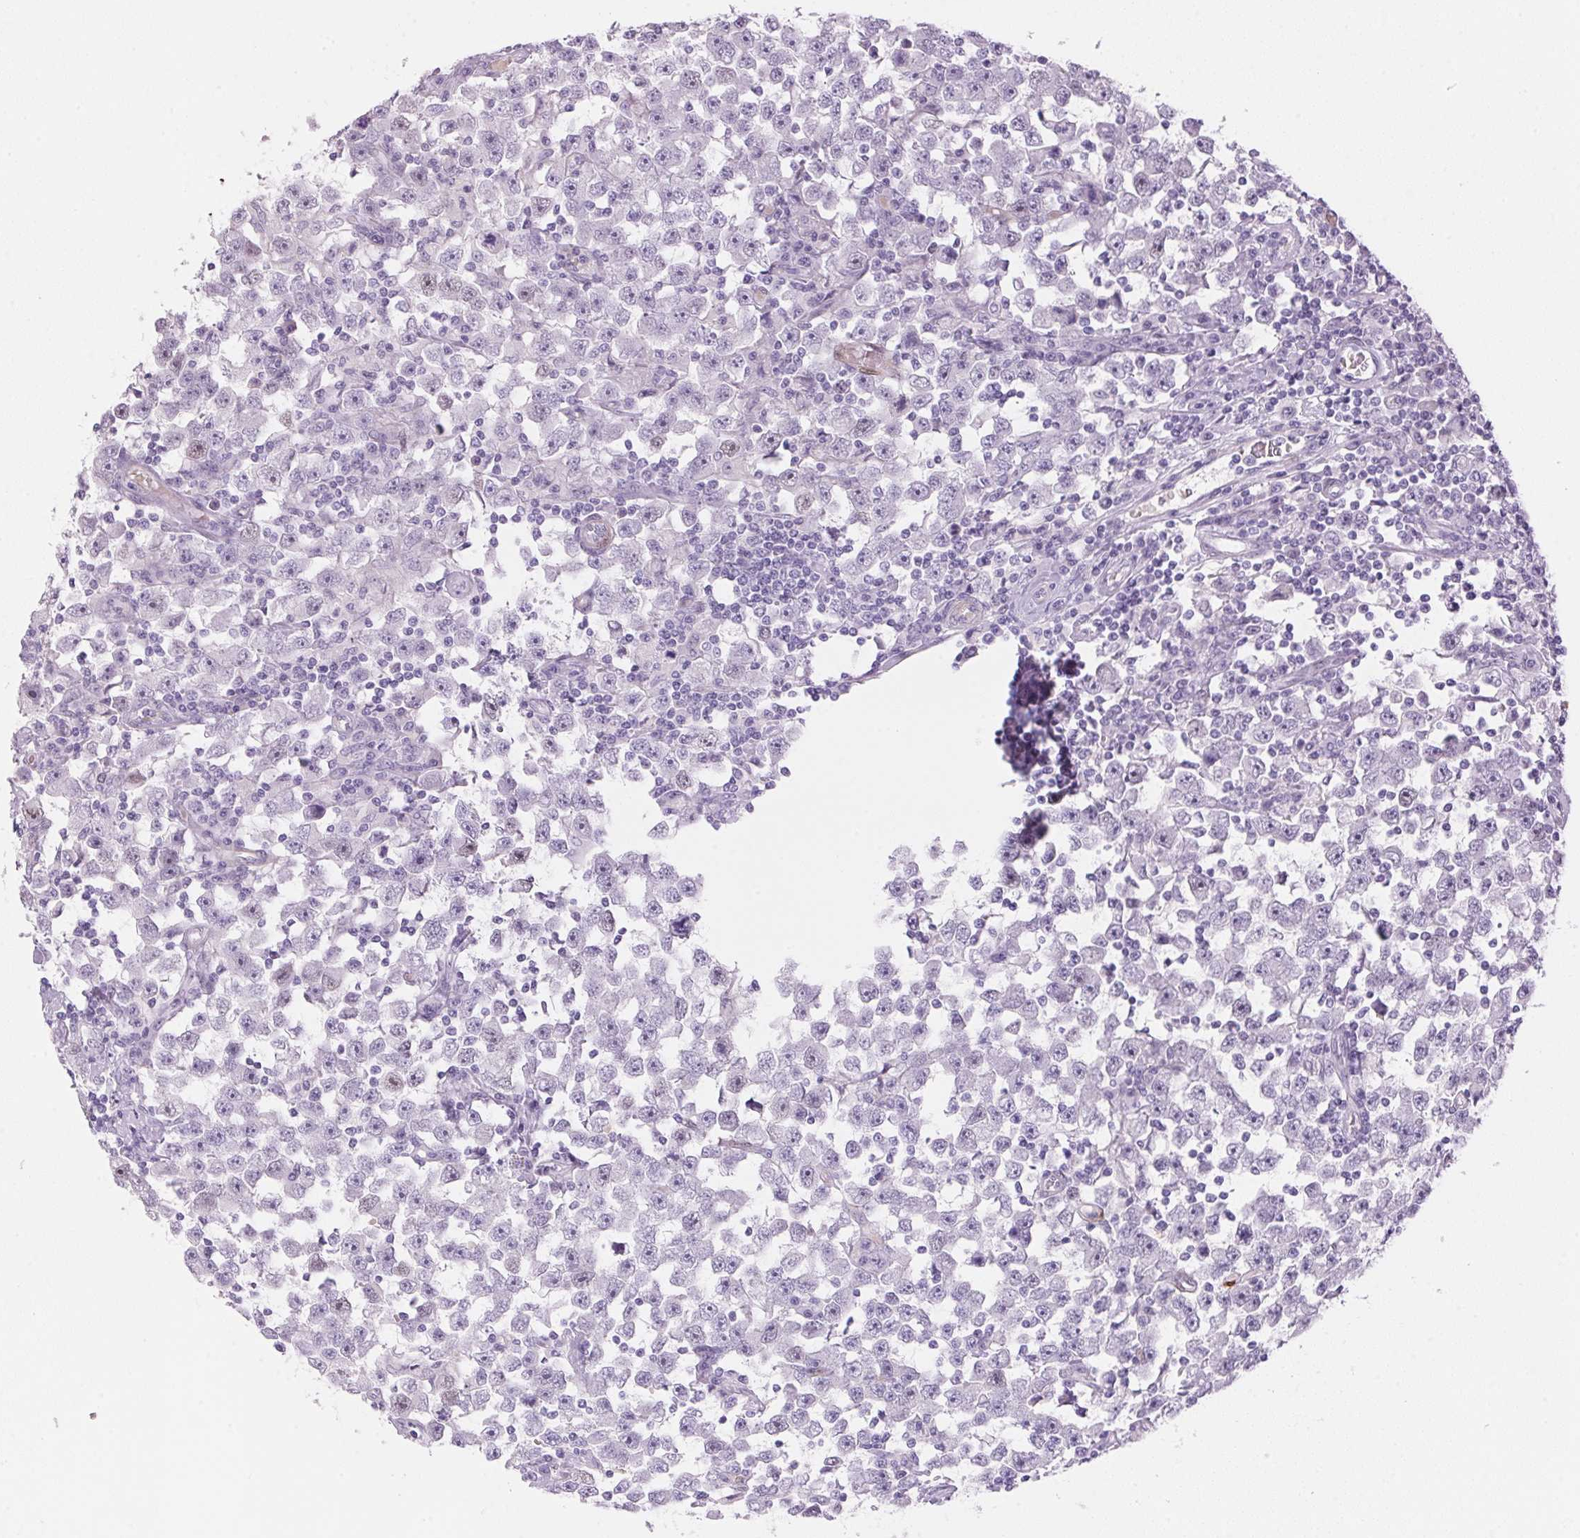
{"staining": {"intensity": "negative", "quantity": "none", "location": "none"}, "tissue": "testis cancer", "cell_type": "Tumor cells", "image_type": "cancer", "snomed": [{"axis": "morphology", "description": "Seminoma, NOS"}, {"axis": "topography", "description": "Testis"}], "caption": "DAB immunohistochemical staining of human testis seminoma shows no significant staining in tumor cells.", "gene": "SMTN", "patient": {"sex": "male", "age": 33}}